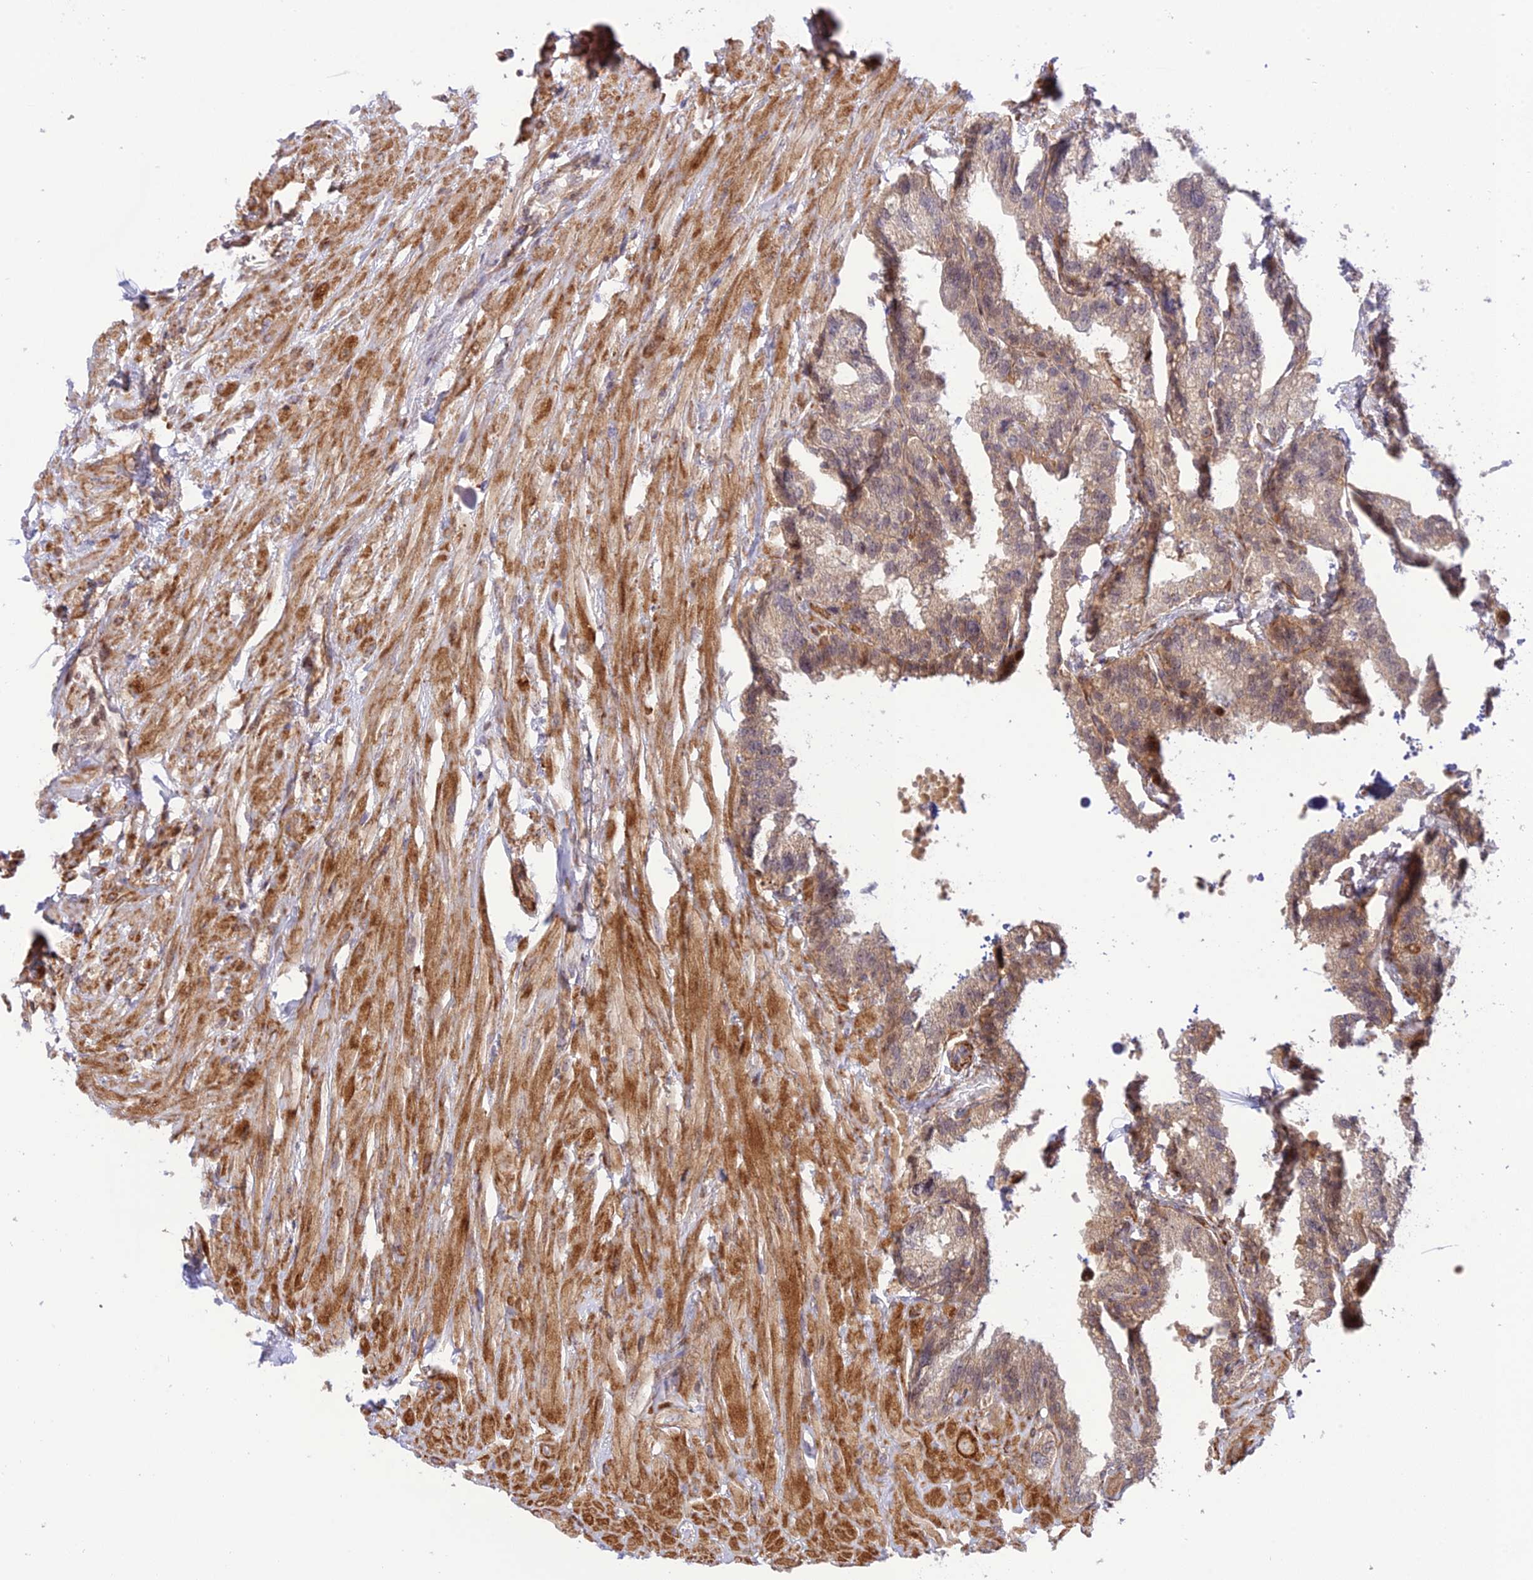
{"staining": {"intensity": "weak", "quantity": "25%-75%", "location": "cytoplasmic/membranous"}, "tissue": "seminal vesicle", "cell_type": "Glandular cells", "image_type": "normal", "snomed": [{"axis": "morphology", "description": "Normal tissue, NOS"}, {"axis": "topography", "description": "Seminal veicle"}], "caption": "Immunohistochemistry histopathology image of normal seminal vesicle stained for a protein (brown), which exhibits low levels of weak cytoplasmic/membranous positivity in approximately 25%-75% of glandular cells.", "gene": "ZNF584", "patient": {"sex": "male", "age": 68}}